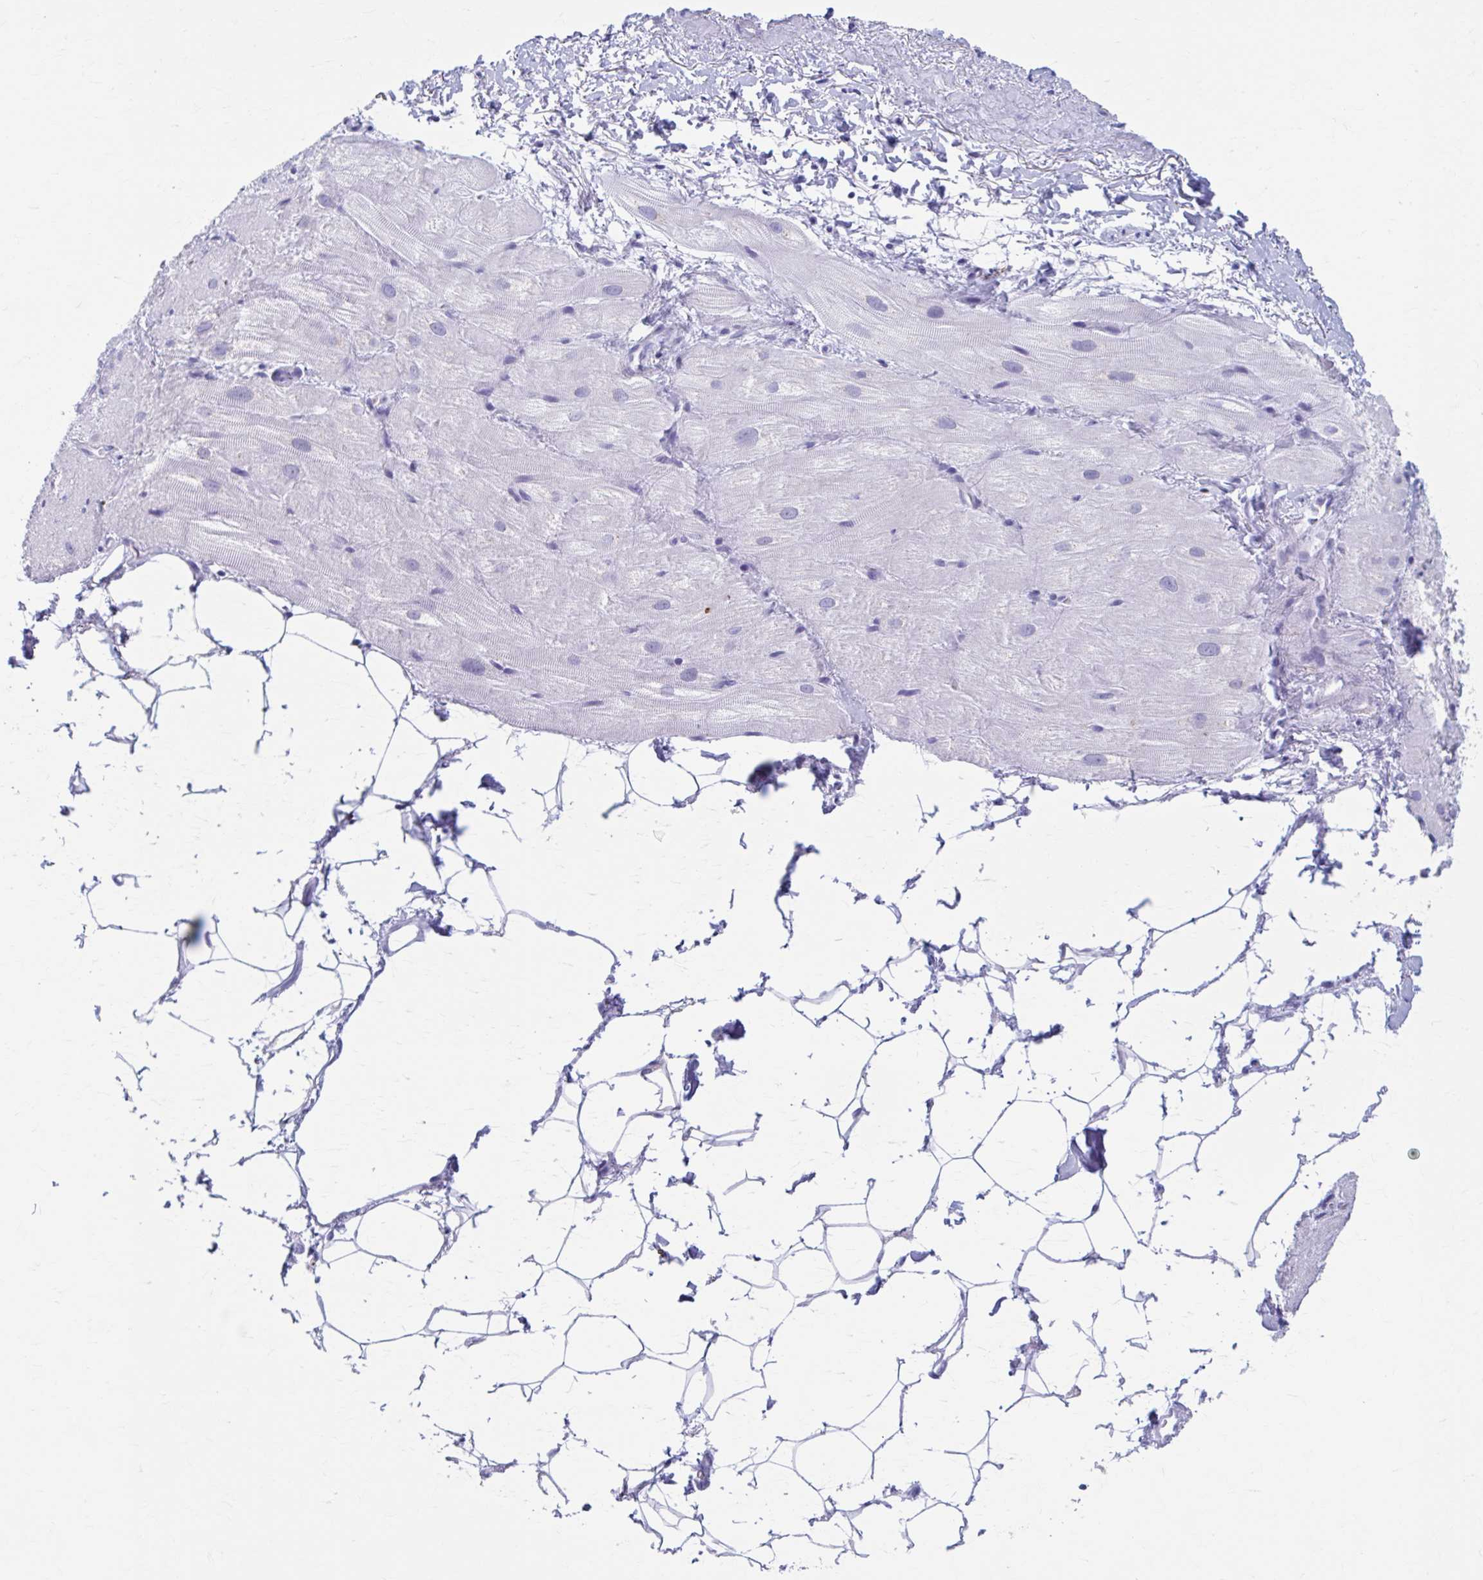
{"staining": {"intensity": "negative", "quantity": "none", "location": "none"}, "tissue": "heart muscle", "cell_type": "Cardiomyocytes", "image_type": "normal", "snomed": [{"axis": "morphology", "description": "Normal tissue, NOS"}, {"axis": "topography", "description": "Heart"}], "caption": "The image reveals no staining of cardiomyocytes in normal heart muscle. The staining is performed using DAB (3,3'-diaminobenzidine) brown chromogen with nuclei counter-stained in using hematoxylin.", "gene": "KCNE2", "patient": {"sex": "male", "age": 62}}